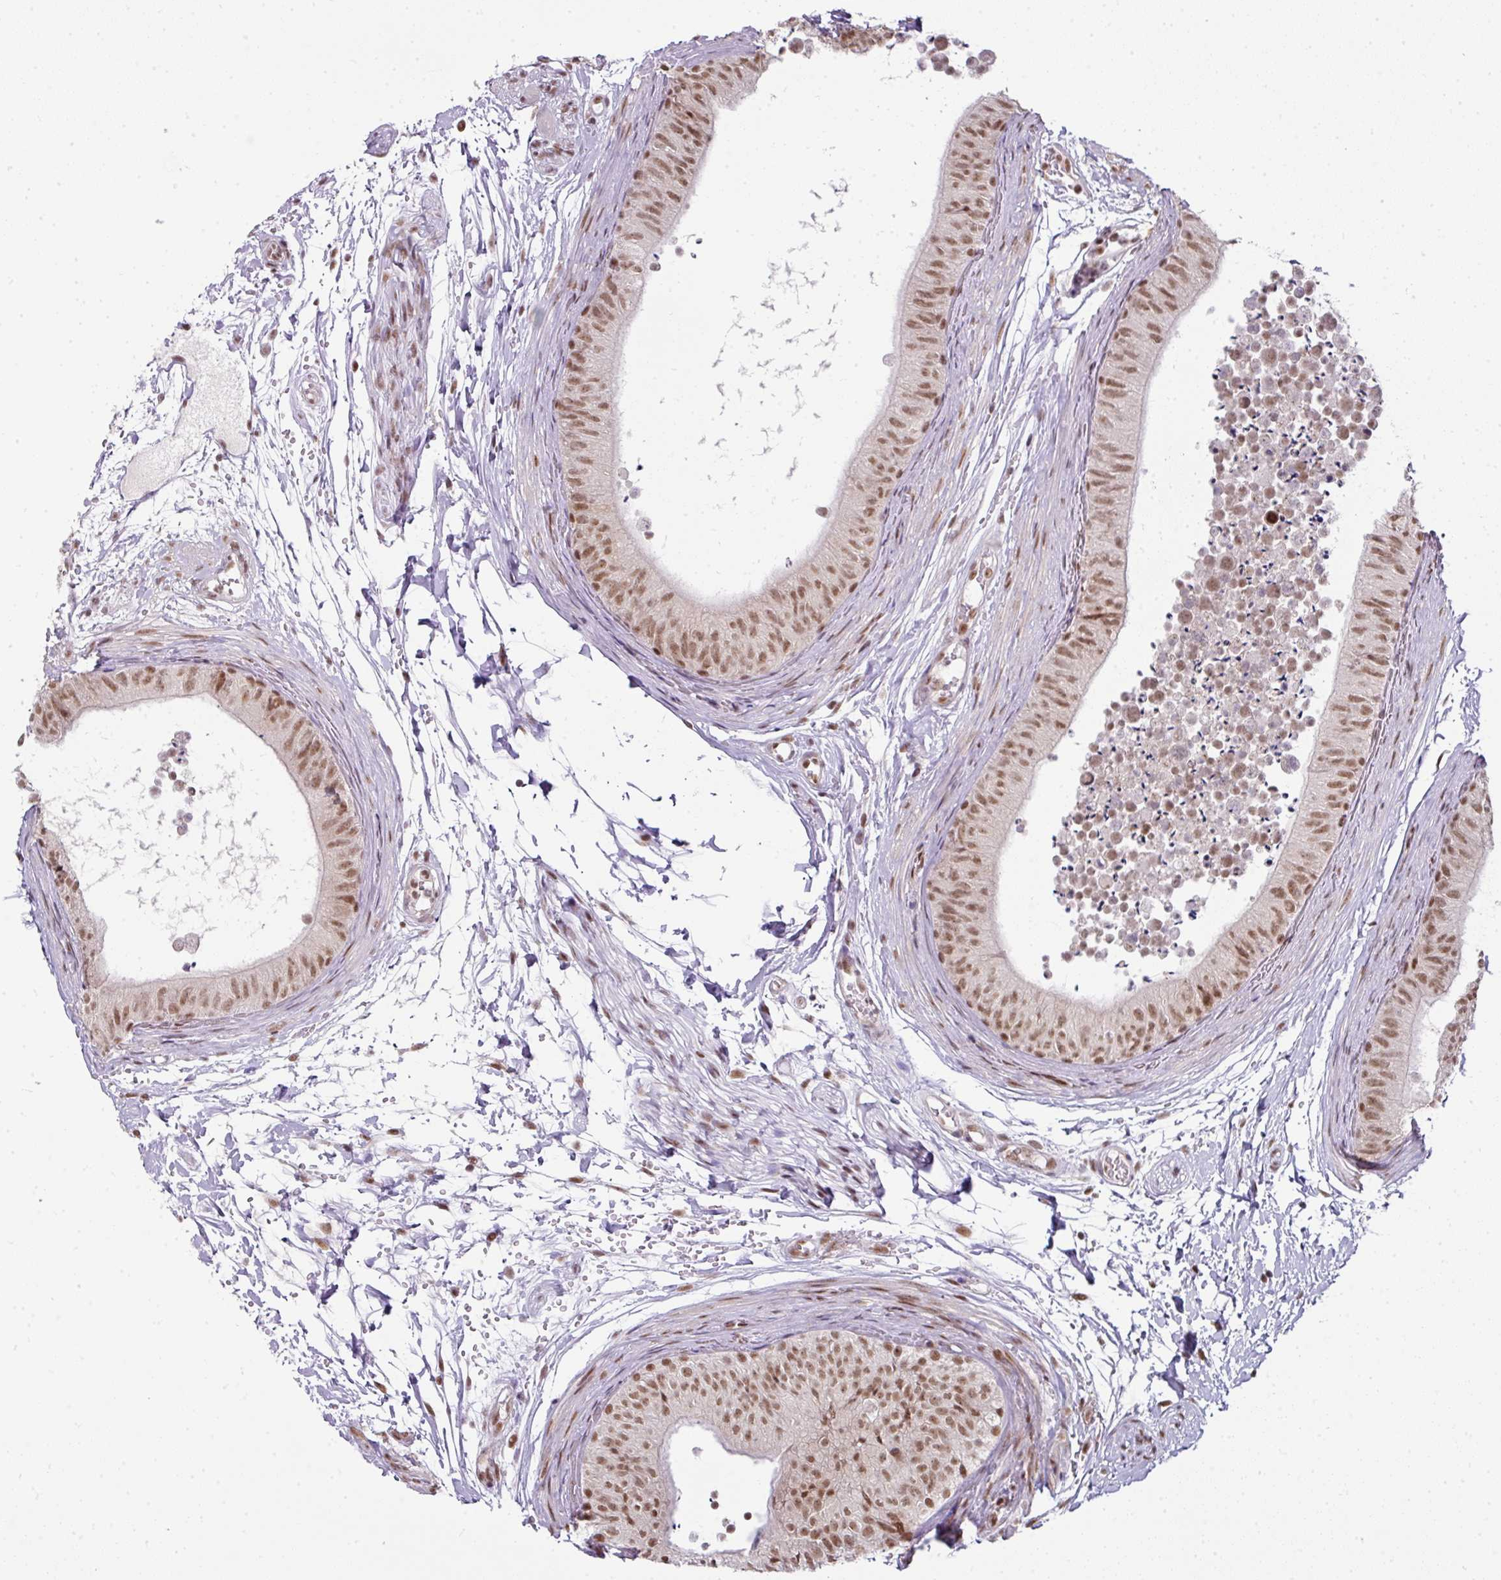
{"staining": {"intensity": "moderate", "quantity": ">75%", "location": "nuclear"}, "tissue": "epididymis", "cell_type": "Glandular cells", "image_type": "normal", "snomed": [{"axis": "morphology", "description": "Normal tissue, NOS"}, {"axis": "topography", "description": "Epididymis"}], "caption": "Protein expression by IHC displays moderate nuclear expression in approximately >75% of glandular cells in unremarkable epididymis. (DAB (3,3'-diaminobenzidine) IHC with brightfield microscopy, high magnification).", "gene": "NFYA", "patient": {"sex": "male", "age": 15}}